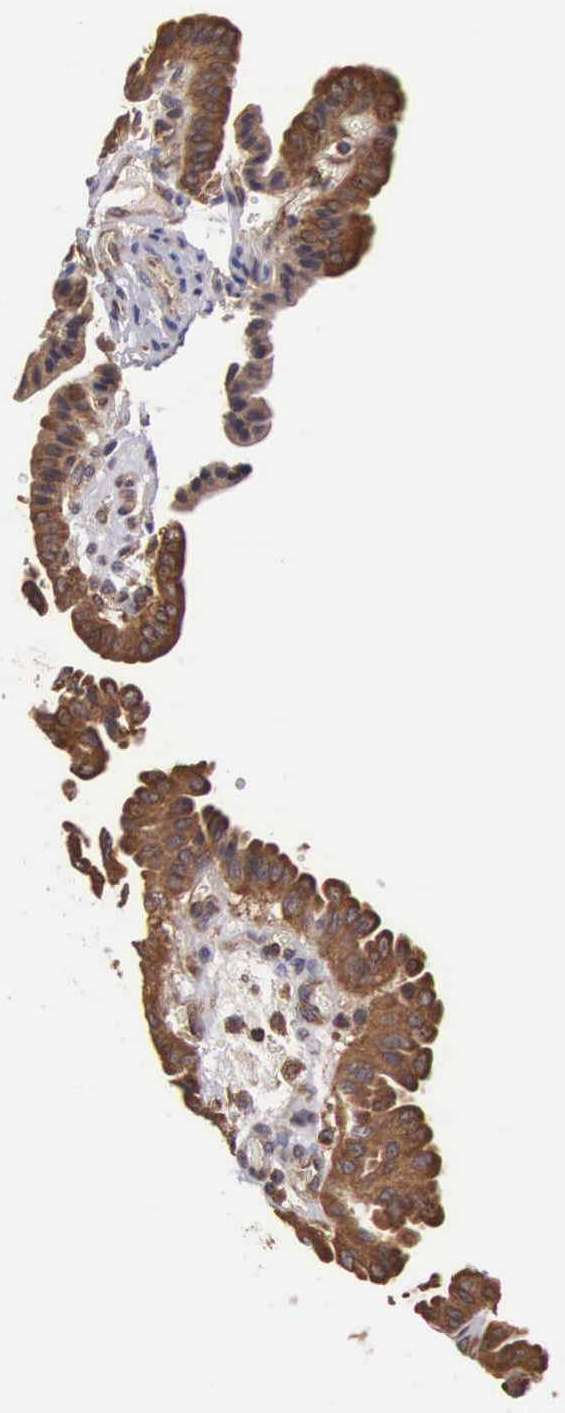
{"staining": {"intensity": "strong", "quantity": ">75%", "location": "cytoplasmic/membranous"}, "tissue": "thyroid cancer", "cell_type": "Tumor cells", "image_type": "cancer", "snomed": [{"axis": "morphology", "description": "Papillary adenocarcinoma, NOS"}, {"axis": "topography", "description": "Thyroid gland"}], "caption": "Protein staining by immunohistochemistry (IHC) displays strong cytoplasmic/membranous staining in approximately >75% of tumor cells in papillary adenocarcinoma (thyroid). Using DAB (3,3'-diaminobenzidine) (brown) and hematoxylin (blue) stains, captured at high magnification using brightfield microscopy.", "gene": "DHRS1", "patient": {"sex": "male", "age": 87}}